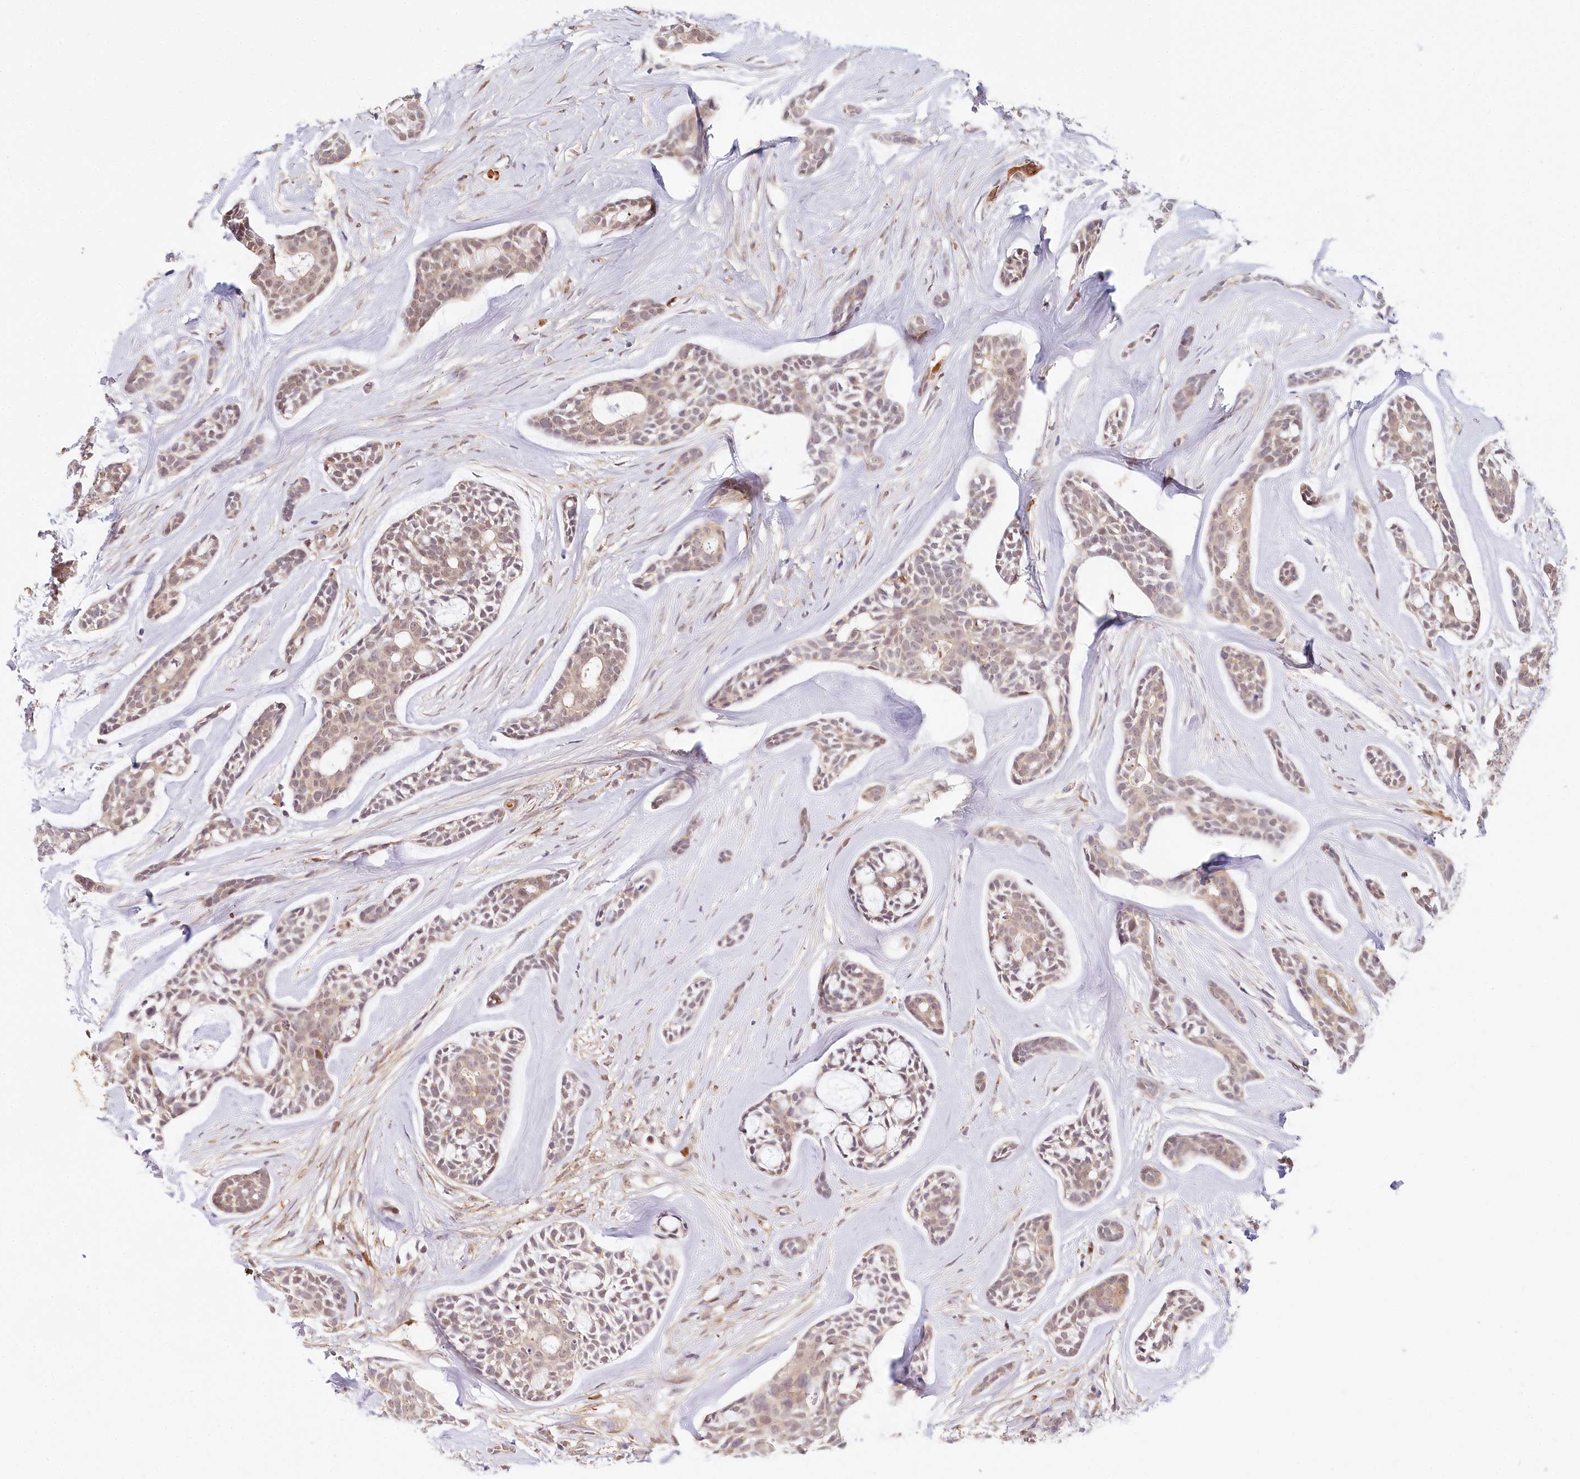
{"staining": {"intensity": "weak", "quantity": "<25%", "location": "cytoplasmic/membranous"}, "tissue": "head and neck cancer", "cell_type": "Tumor cells", "image_type": "cancer", "snomed": [{"axis": "morphology", "description": "Adenocarcinoma, NOS"}, {"axis": "topography", "description": "Subcutis"}, {"axis": "topography", "description": "Head-Neck"}], "caption": "Tumor cells show no significant protein expression in adenocarcinoma (head and neck).", "gene": "TUBGCP2", "patient": {"sex": "female", "age": 73}}